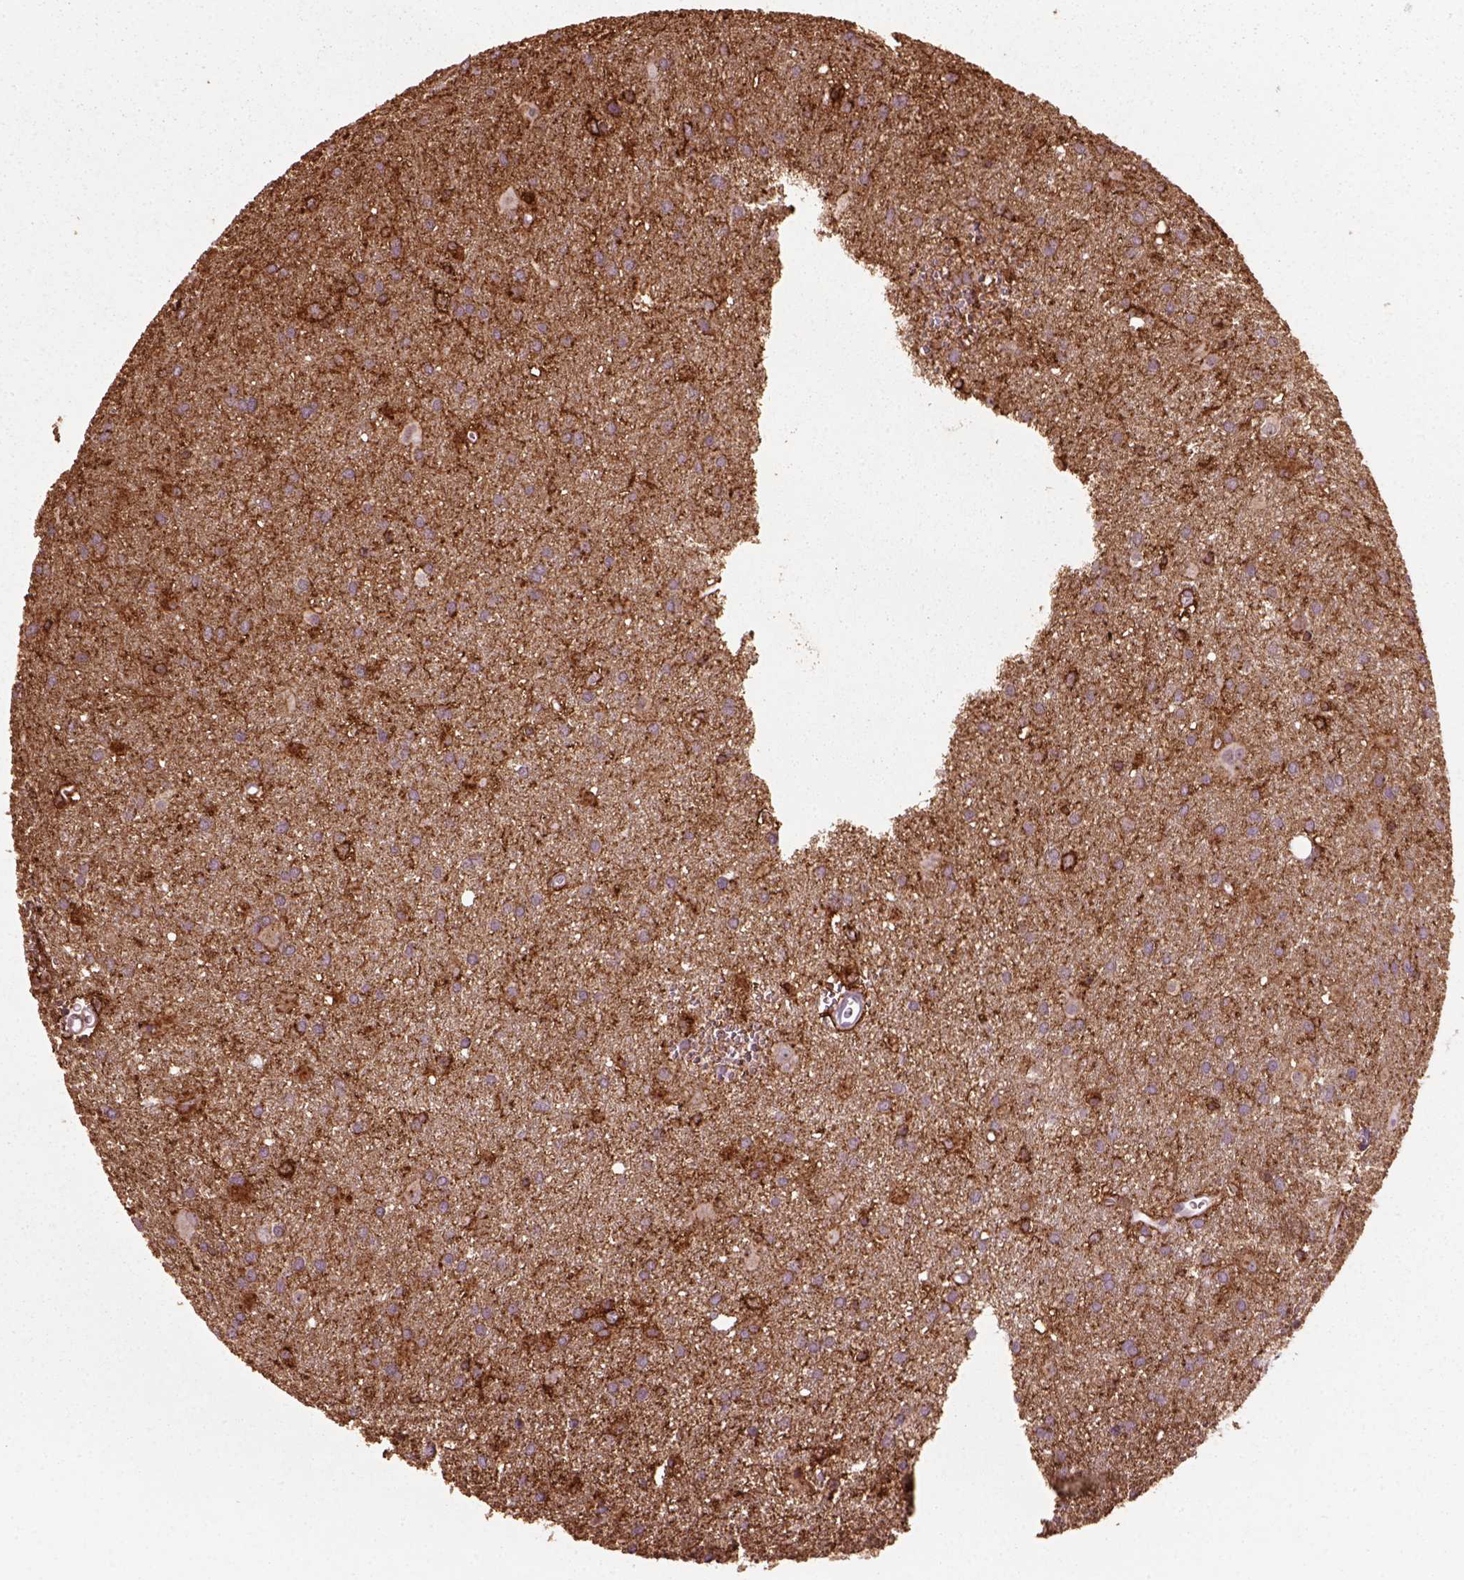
{"staining": {"intensity": "strong", "quantity": "<25%", "location": "cytoplasmic/membranous"}, "tissue": "glioma", "cell_type": "Tumor cells", "image_type": "cancer", "snomed": [{"axis": "morphology", "description": "Glioma, malignant, Low grade"}, {"axis": "topography", "description": "Brain"}], "caption": "Malignant glioma (low-grade) was stained to show a protein in brown. There is medium levels of strong cytoplasmic/membranous expression in approximately <25% of tumor cells.", "gene": "MARCKS", "patient": {"sex": "male", "age": 58}}